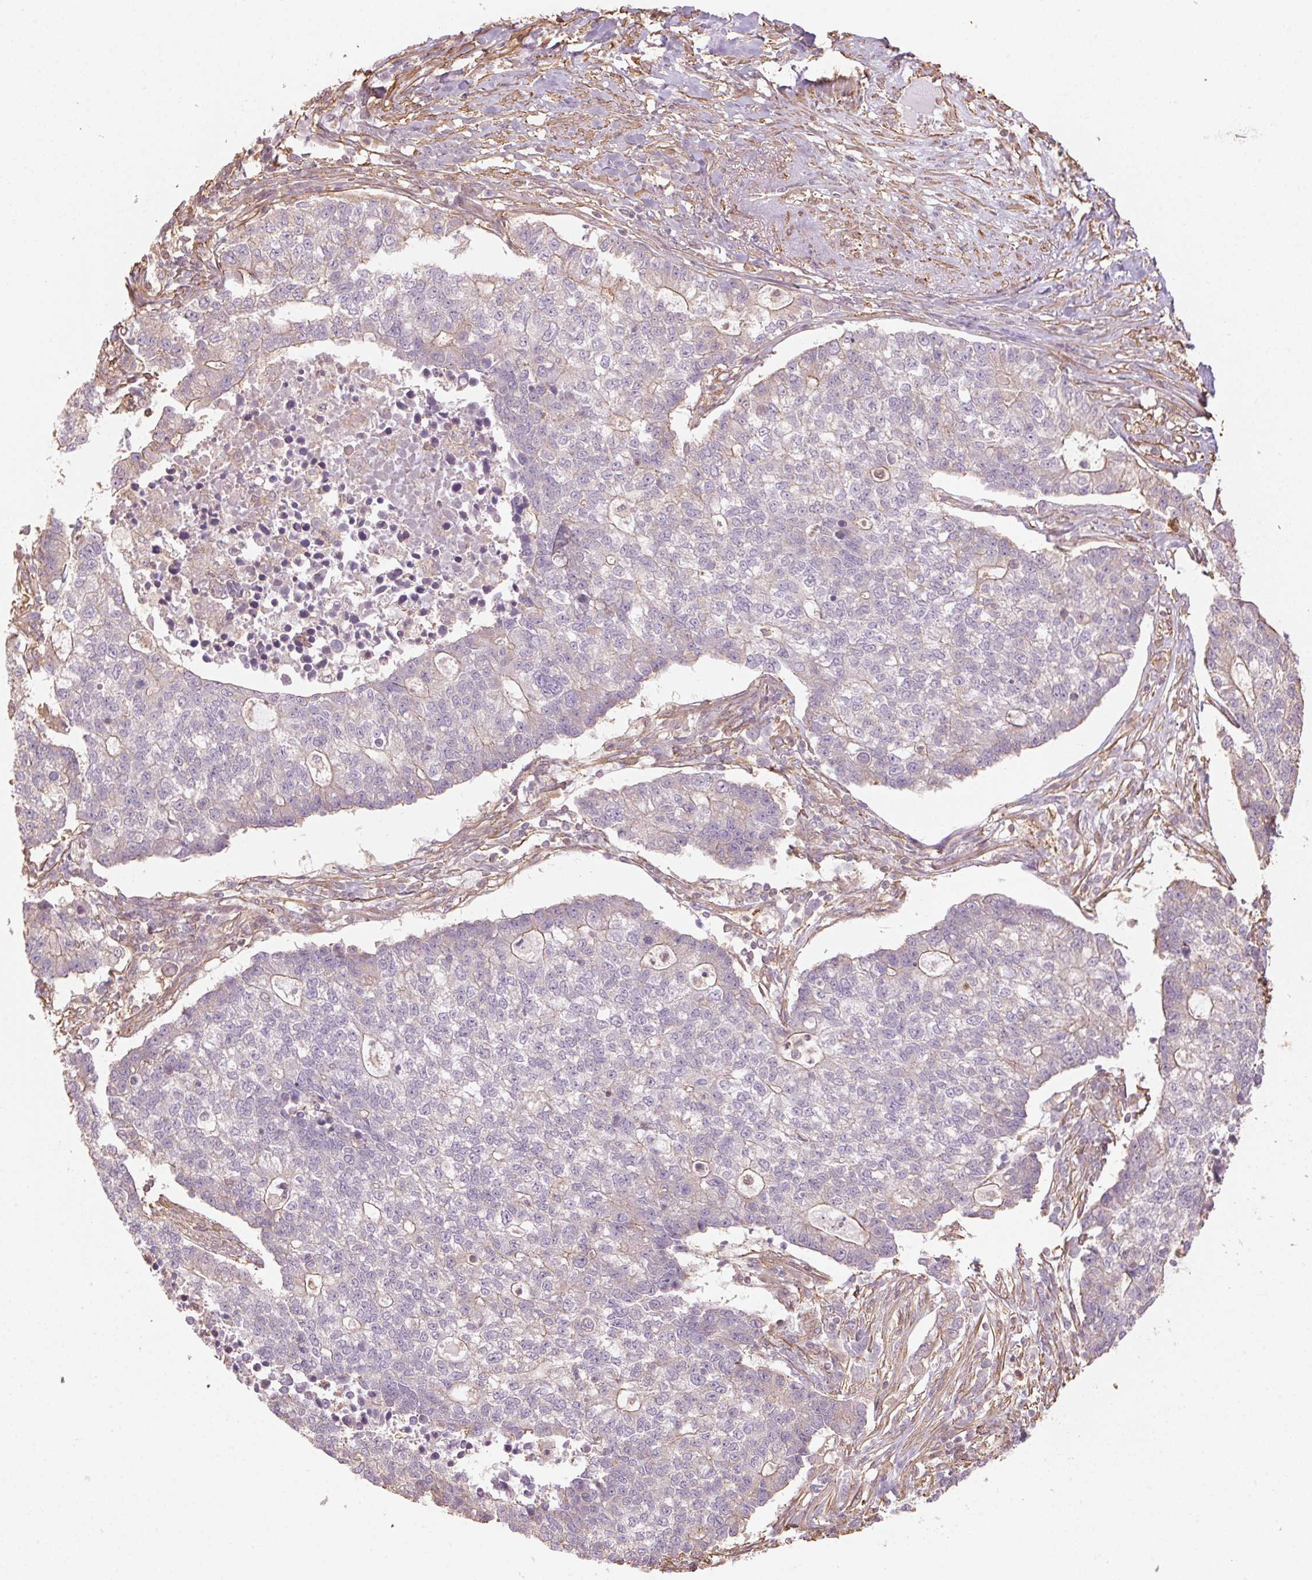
{"staining": {"intensity": "negative", "quantity": "none", "location": "none"}, "tissue": "lung cancer", "cell_type": "Tumor cells", "image_type": "cancer", "snomed": [{"axis": "morphology", "description": "Adenocarcinoma, NOS"}, {"axis": "topography", "description": "Lung"}], "caption": "Tumor cells show no significant expression in adenocarcinoma (lung). Nuclei are stained in blue.", "gene": "QDPR", "patient": {"sex": "male", "age": 57}}